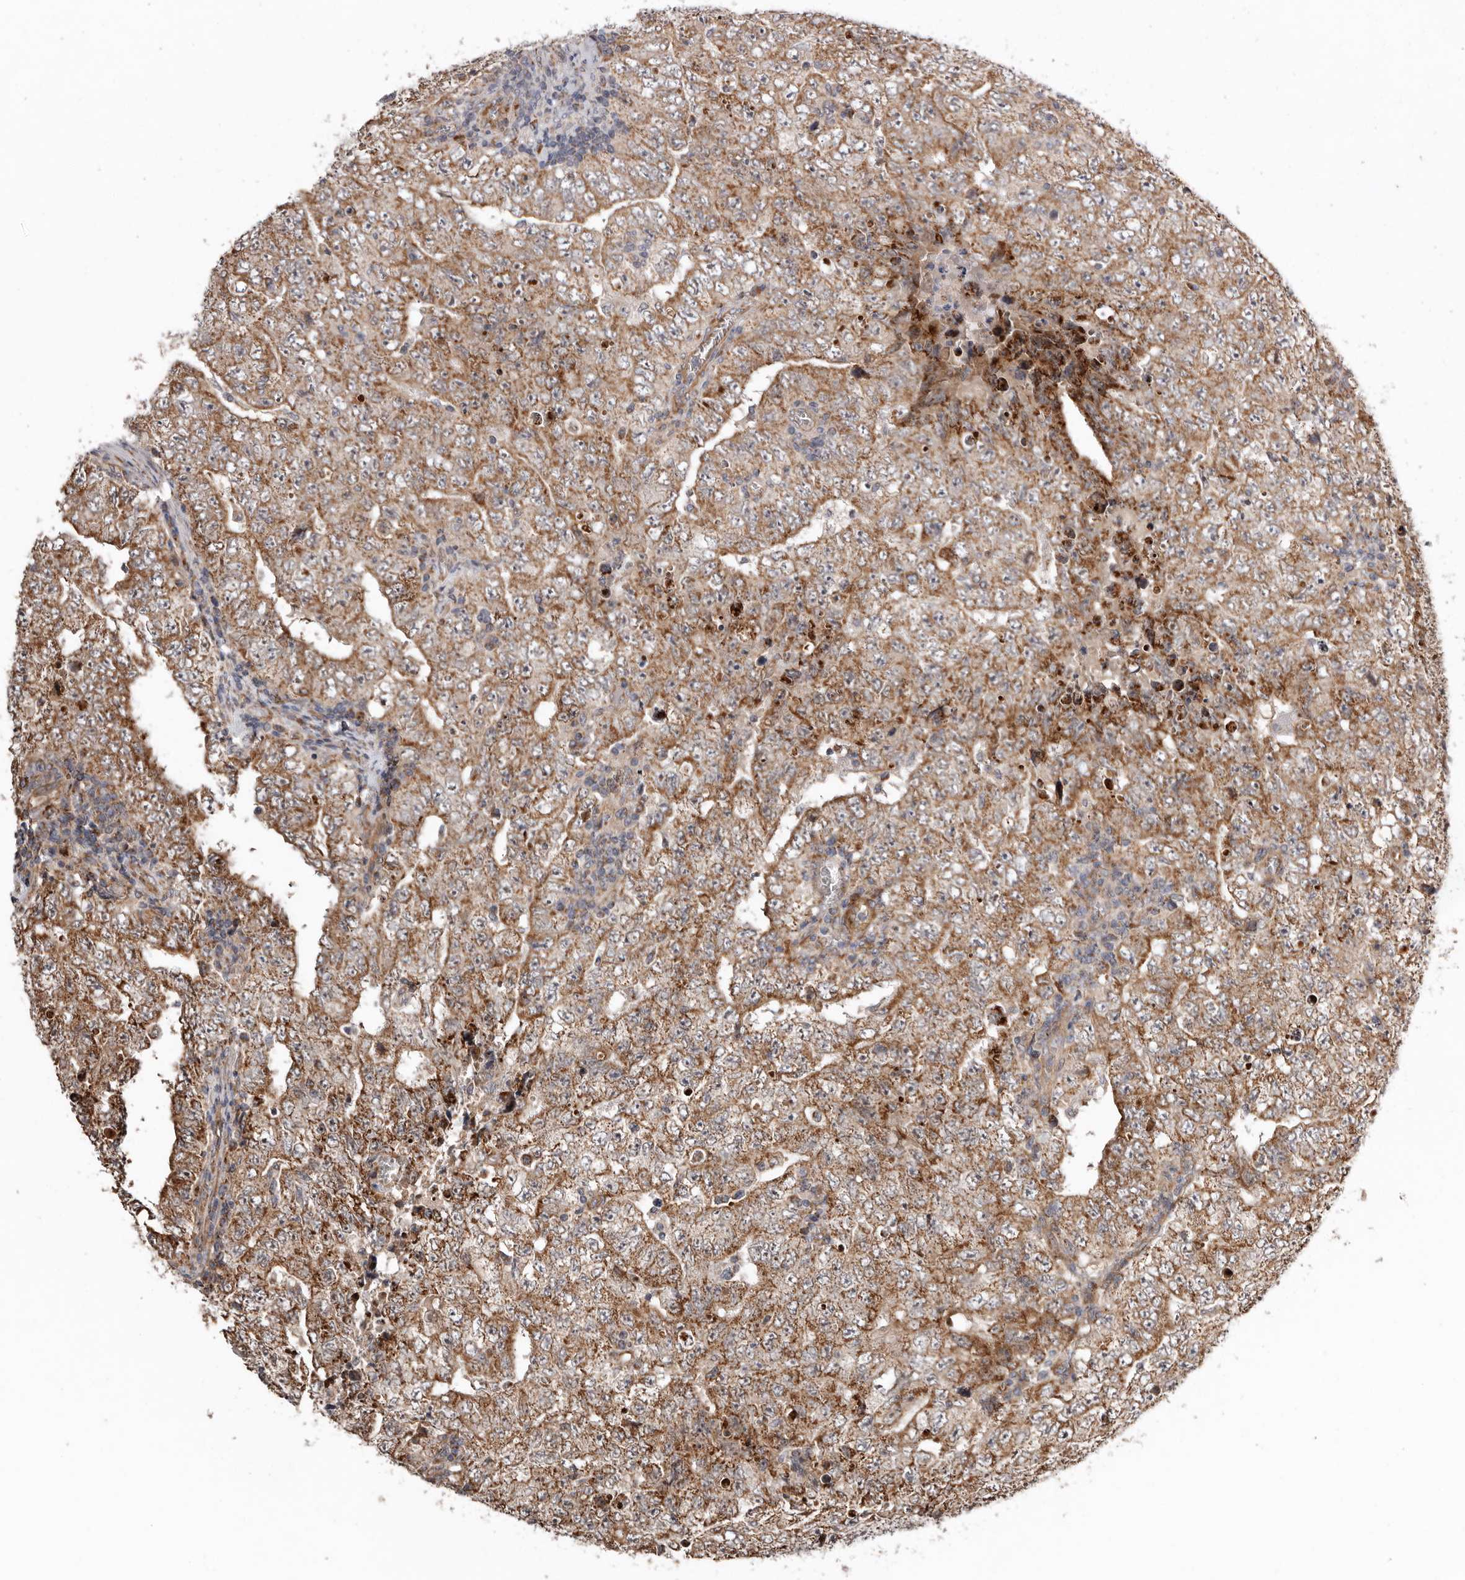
{"staining": {"intensity": "moderate", "quantity": ">75%", "location": "cytoplasmic/membranous"}, "tissue": "testis cancer", "cell_type": "Tumor cells", "image_type": "cancer", "snomed": [{"axis": "morphology", "description": "Carcinoma, Embryonal, NOS"}, {"axis": "topography", "description": "Testis"}], "caption": "A medium amount of moderate cytoplasmic/membranous staining is seen in about >75% of tumor cells in testis embryonal carcinoma tissue.", "gene": "PROKR1", "patient": {"sex": "male", "age": 26}}